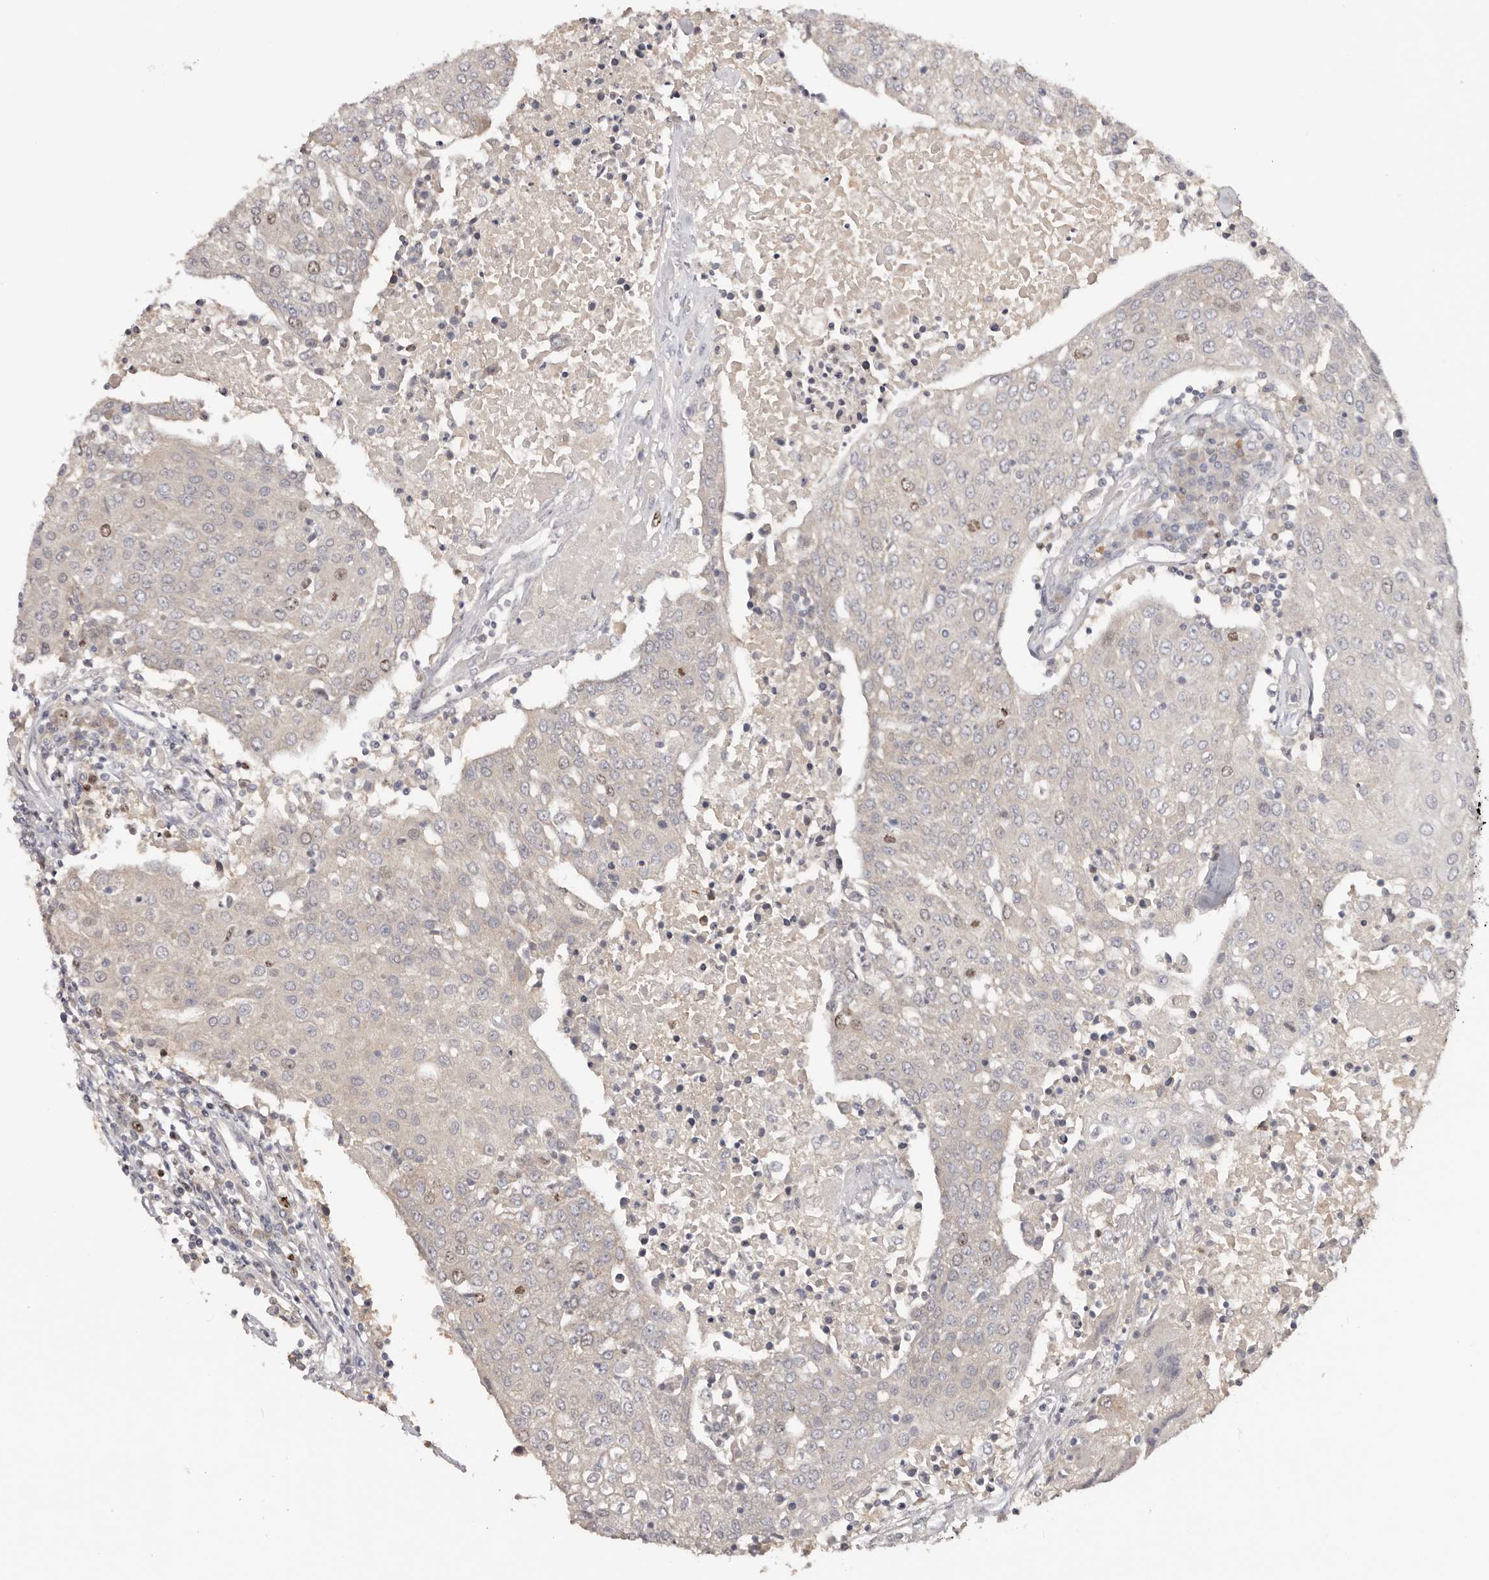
{"staining": {"intensity": "negative", "quantity": "none", "location": "none"}, "tissue": "urothelial cancer", "cell_type": "Tumor cells", "image_type": "cancer", "snomed": [{"axis": "morphology", "description": "Urothelial carcinoma, High grade"}, {"axis": "topography", "description": "Urinary bladder"}], "caption": "Immunohistochemistry (IHC) photomicrograph of urothelial cancer stained for a protein (brown), which reveals no expression in tumor cells. Brightfield microscopy of IHC stained with DAB (brown) and hematoxylin (blue), captured at high magnification.", "gene": "CCDC190", "patient": {"sex": "female", "age": 85}}